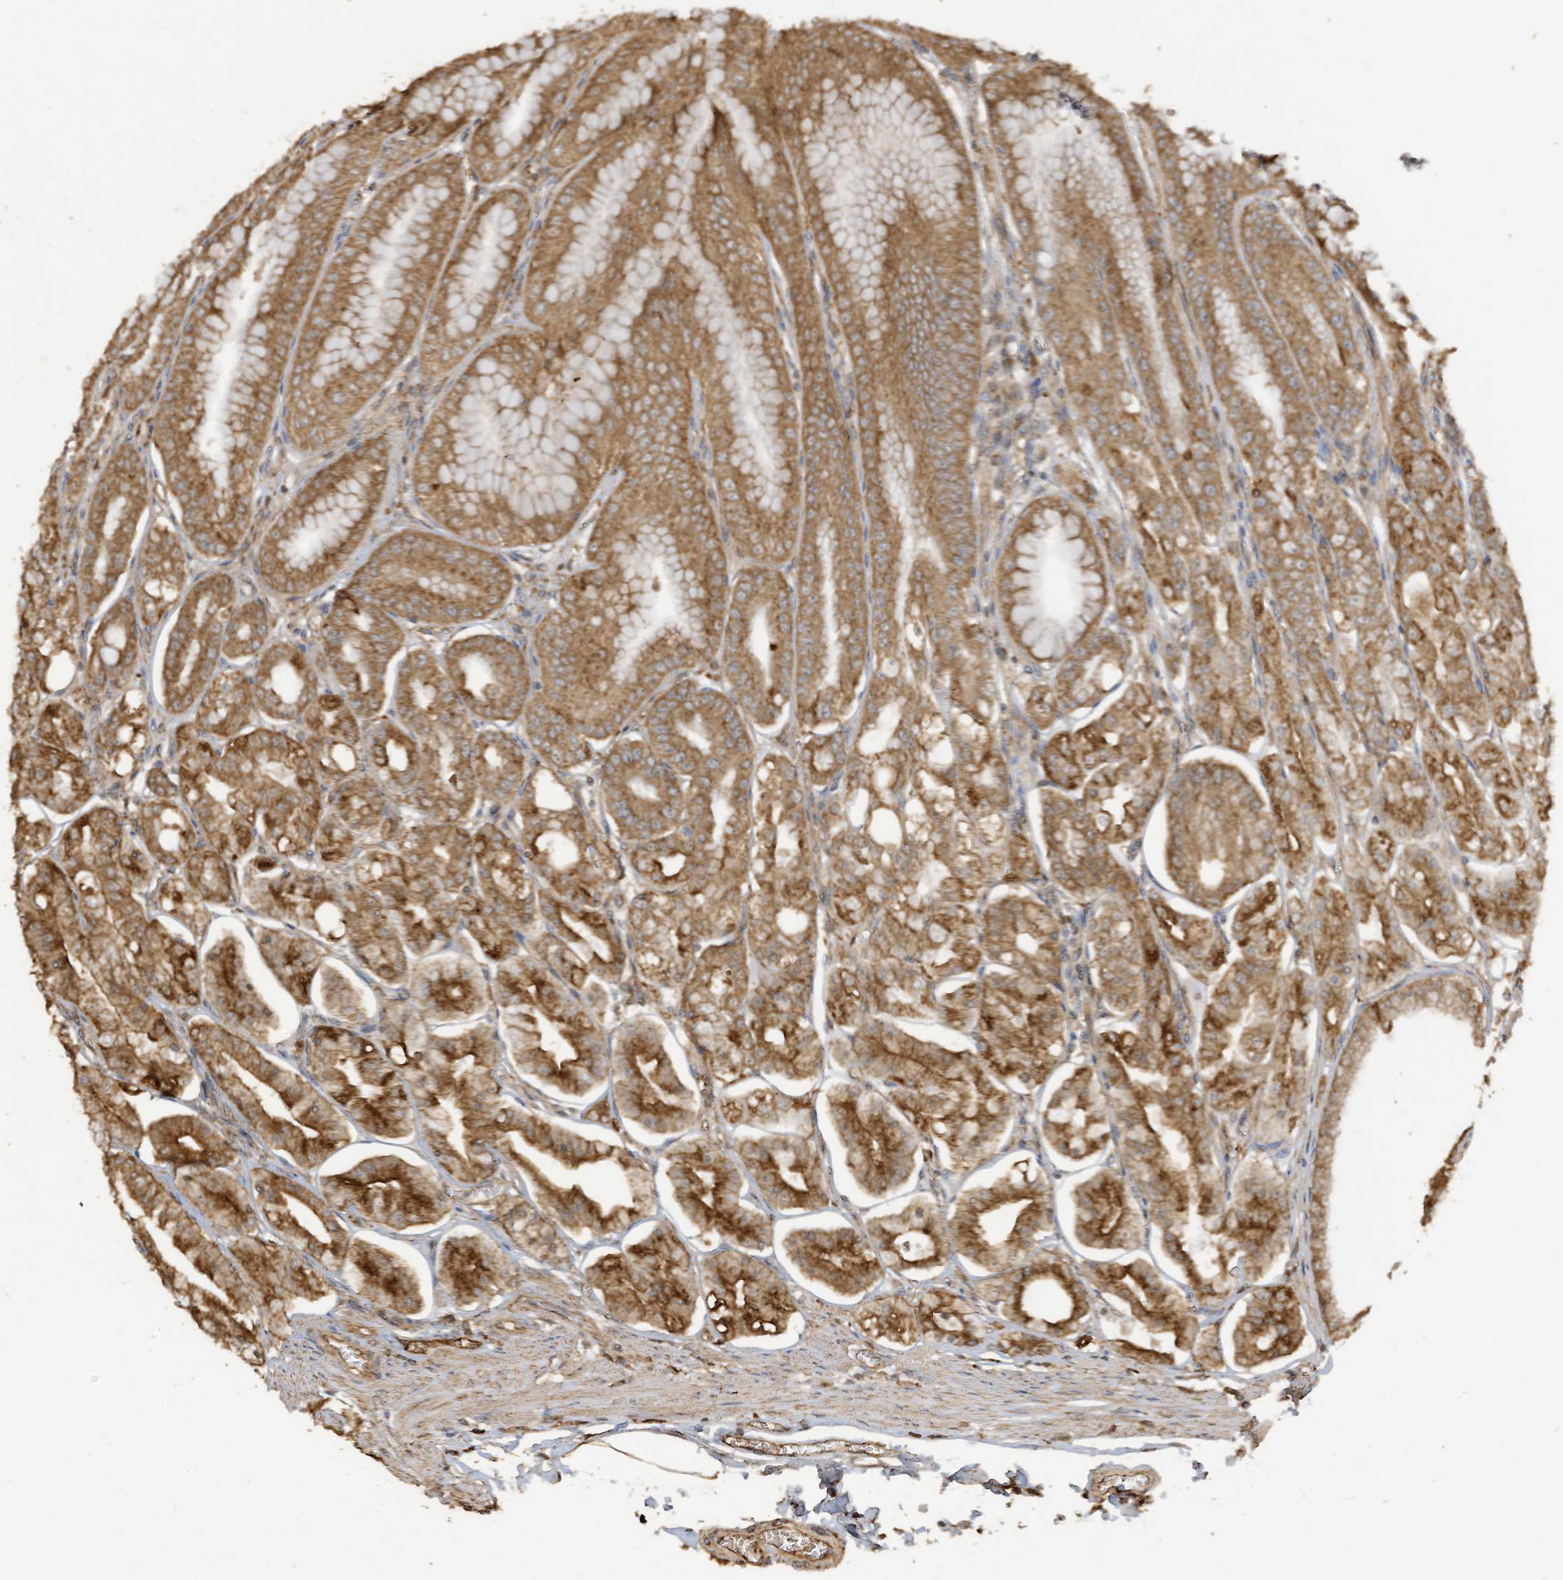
{"staining": {"intensity": "moderate", "quantity": ">75%", "location": "cytoplasmic/membranous"}, "tissue": "stomach", "cell_type": "Glandular cells", "image_type": "normal", "snomed": [{"axis": "morphology", "description": "Normal tissue, NOS"}, {"axis": "topography", "description": "Stomach, lower"}], "caption": "A high-resolution micrograph shows IHC staining of normal stomach, which exhibits moderate cytoplasmic/membranous positivity in about >75% of glandular cells.", "gene": "COX10", "patient": {"sex": "male", "age": 71}}